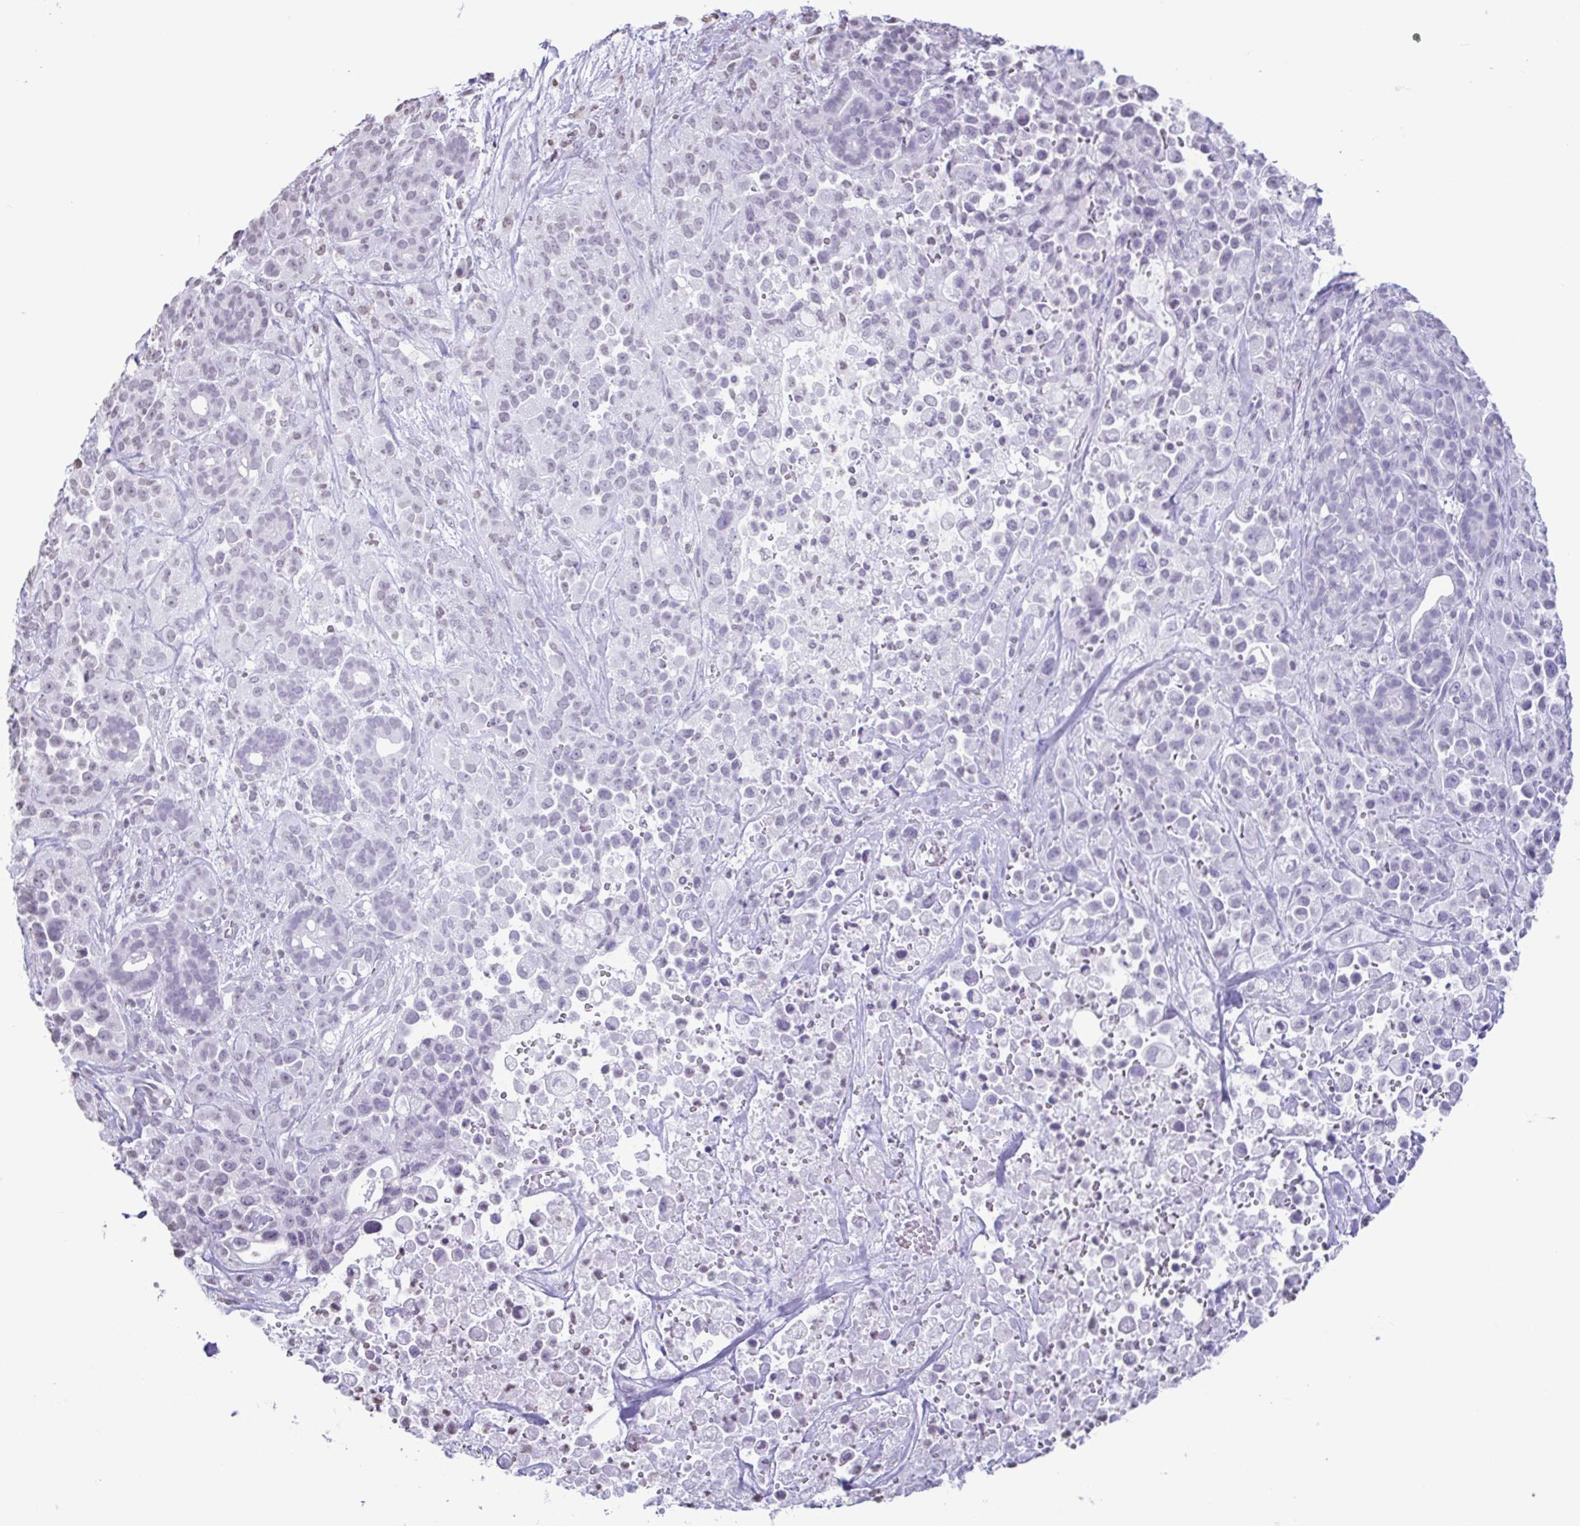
{"staining": {"intensity": "negative", "quantity": "none", "location": "none"}, "tissue": "pancreatic cancer", "cell_type": "Tumor cells", "image_type": "cancer", "snomed": [{"axis": "morphology", "description": "Adenocarcinoma, NOS"}, {"axis": "topography", "description": "Pancreas"}], "caption": "IHC micrograph of neoplastic tissue: pancreatic adenocarcinoma stained with DAB (3,3'-diaminobenzidine) shows no significant protein positivity in tumor cells. (Stains: DAB (3,3'-diaminobenzidine) IHC with hematoxylin counter stain, Microscopy: brightfield microscopy at high magnification).", "gene": "VCY1B", "patient": {"sex": "male", "age": 44}}